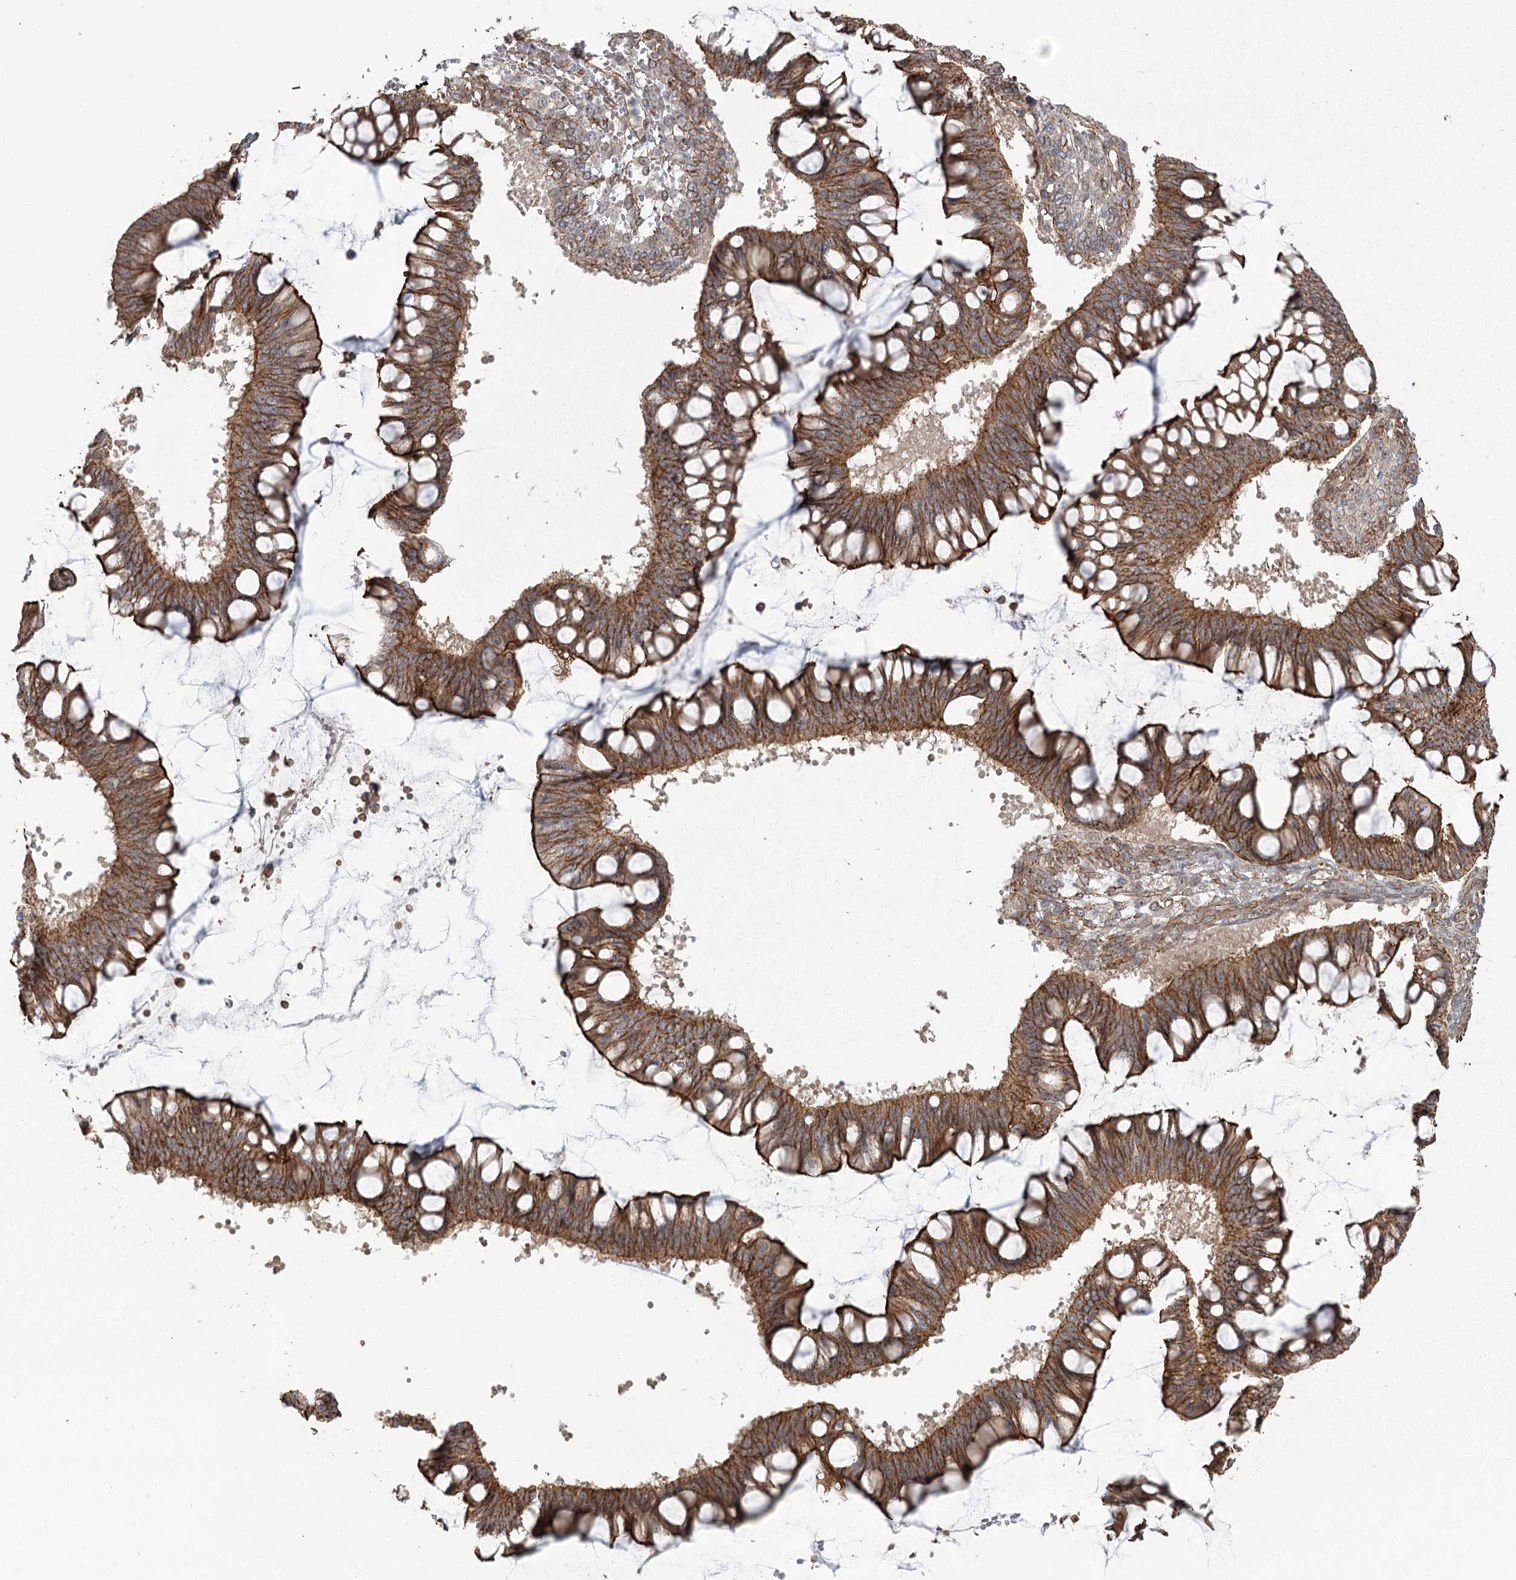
{"staining": {"intensity": "moderate", "quantity": ">75%", "location": "cytoplasmic/membranous"}, "tissue": "ovarian cancer", "cell_type": "Tumor cells", "image_type": "cancer", "snomed": [{"axis": "morphology", "description": "Cystadenocarcinoma, mucinous, NOS"}, {"axis": "topography", "description": "Ovary"}], "caption": "Human ovarian cancer stained for a protein (brown) displays moderate cytoplasmic/membranous positive expression in approximately >75% of tumor cells.", "gene": "RPP14", "patient": {"sex": "female", "age": 73}}